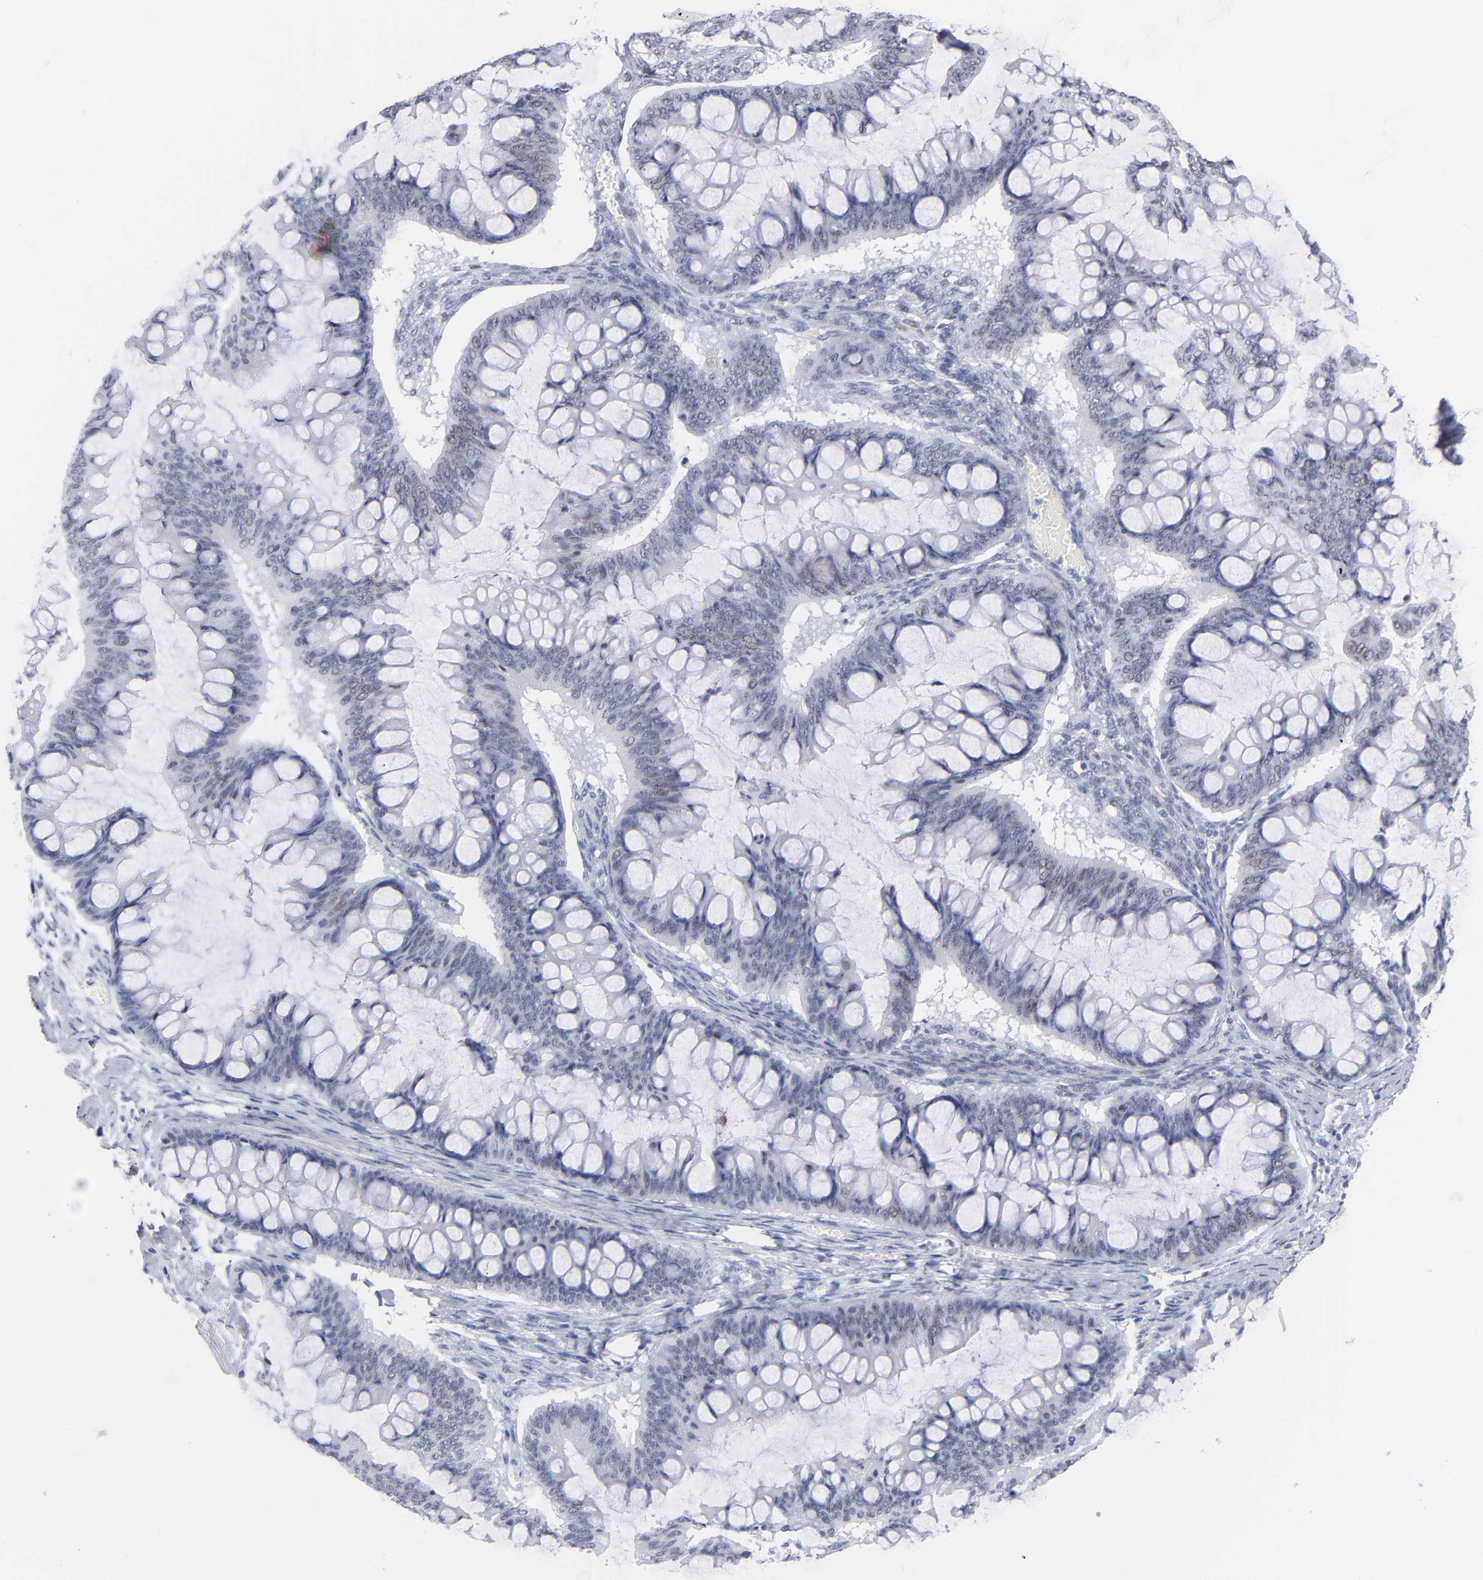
{"staining": {"intensity": "weak", "quantity": "<25%", "location": "nuclear"}, "tissue": "ovarian cancer", "cell_type": "Tumor cells", "image_type": "cancer", "snomed": [{"axis": "morphology", "description": "Cystadenocarcinoma, mucinous, NOS"}, {"axis": "topography", "description": "Ovary"}], "caption": "High power microscopy image of an IHC image of ovarian cancer (mucinous cystadenocarcinoma), revealing no significant expression in tumor cells. Brightfield microscopy of immunohistochemistry (IHC) stained with DAB (3,3'-diaminobenzidine) (brown) and hematoxylin (blue), captured at high magnification.", "gene": "SNRPB", "patient": {"sex": "female", "age": 73}}